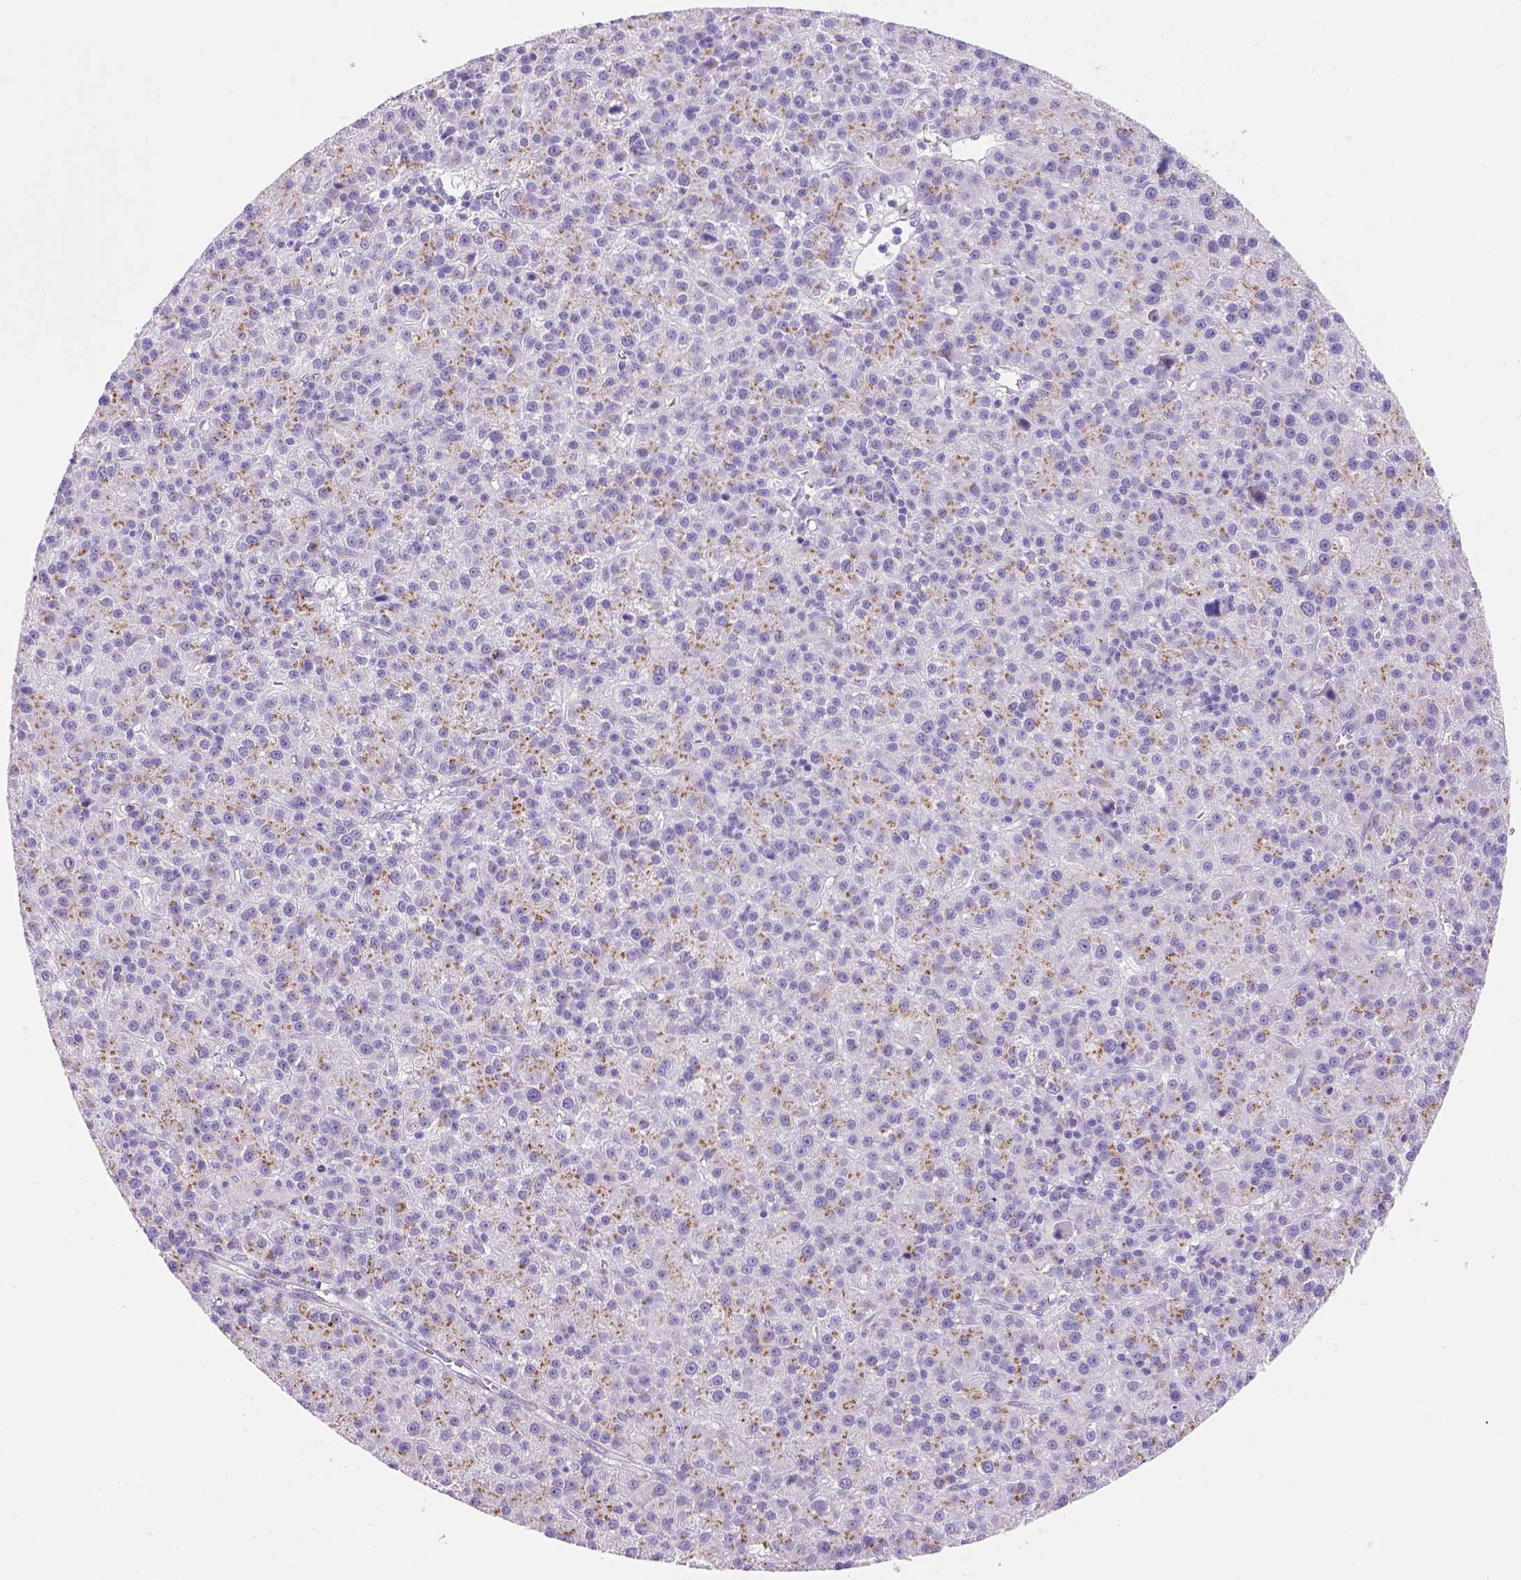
{"staining": {"intensity": "moderate", "quantity": "<25%", "location": "cytoplasmic/membranous"}, "tissue": "liver cancer", "cell_type": "Tumor cells", "image_type": "cancer", "snomed": [{"axis": "morphology", "description": "Carcinoma, Hepatocellular, NOS"}, {"axis": "topography", "description": "Liver"}], "caption": "Immunohistochemical staining of human liver cancer reveals low levels of moderate cytoplasmic/membranous staining in about <25% of tumor cells. The protein of interest is shown in brown color, while the nuclei are stained blue.", "gene": "PHF7", "patient": {"sex": "female", "age": 60}}